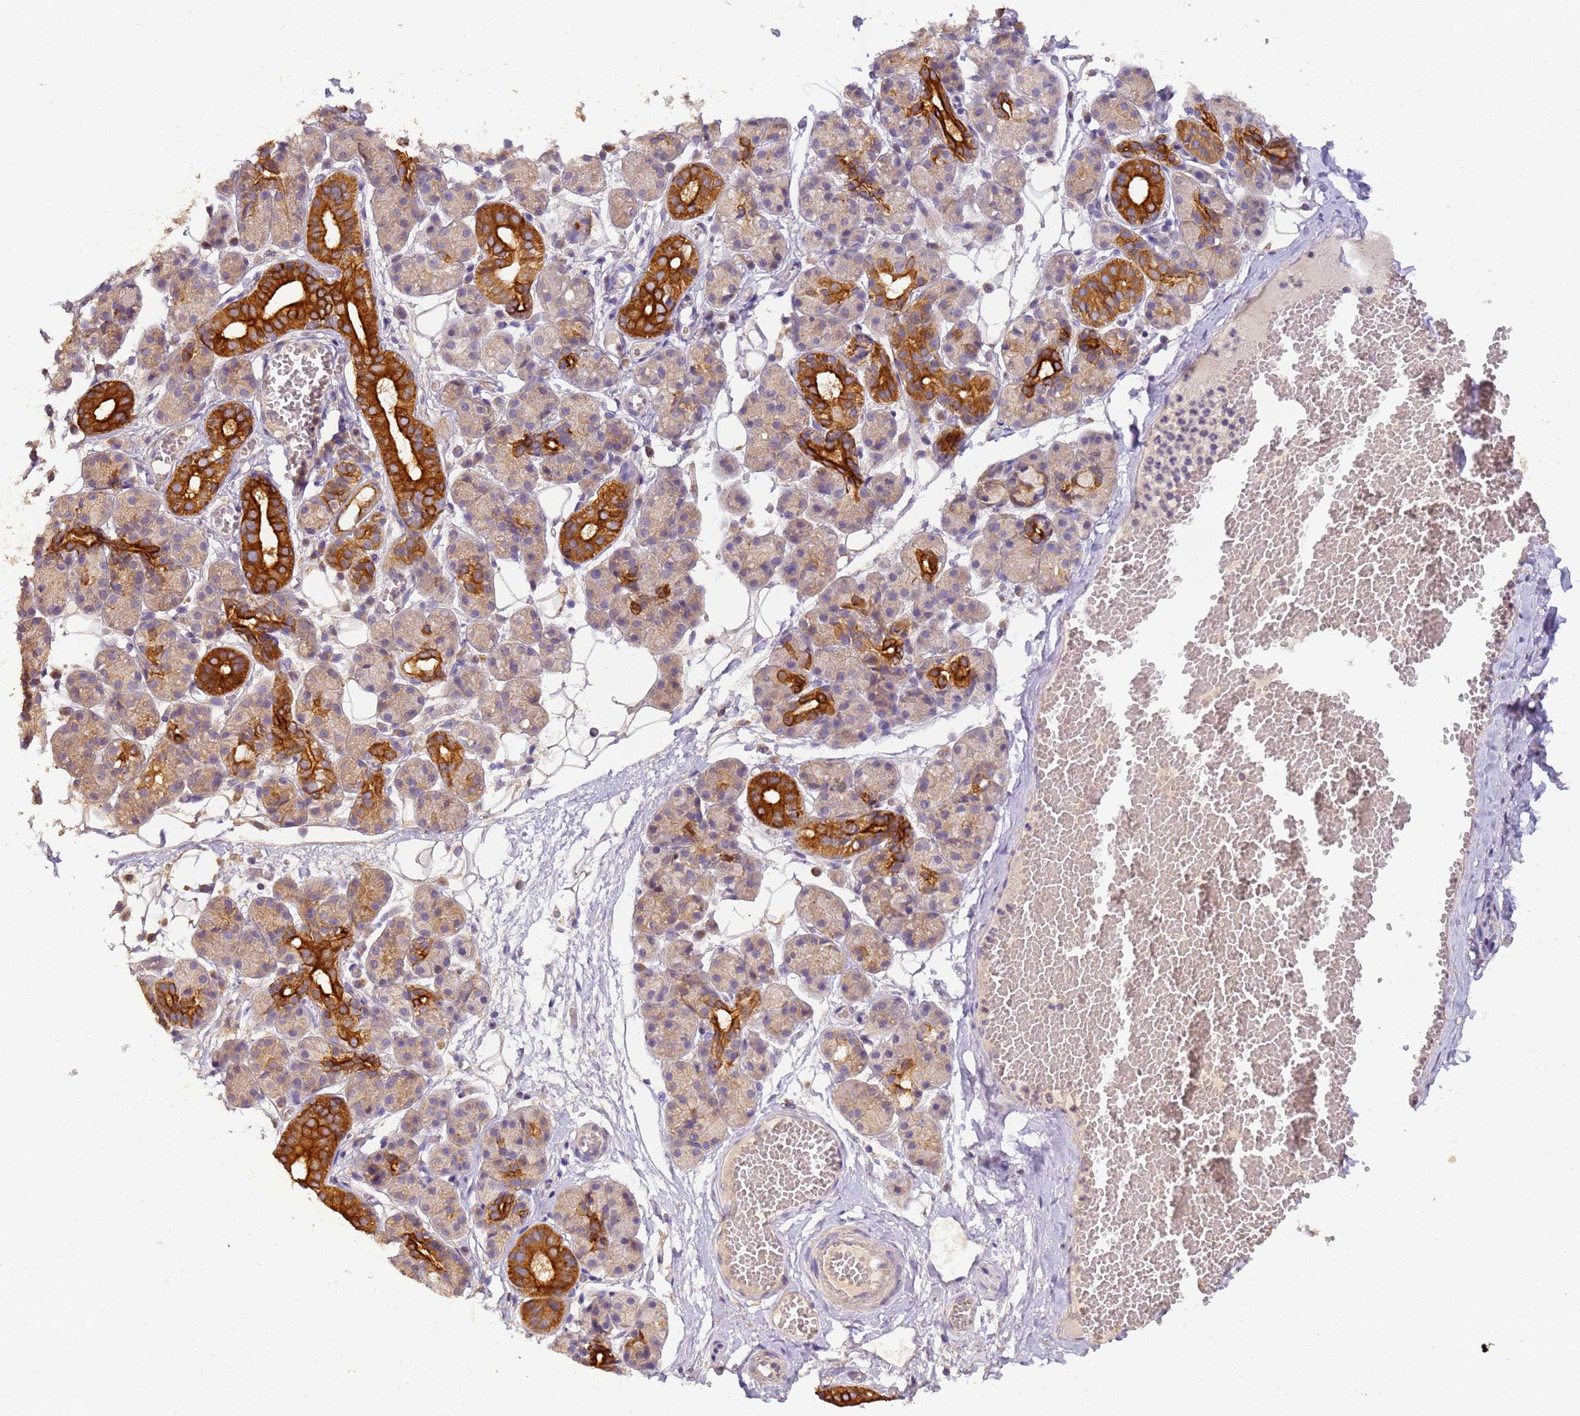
{"staining": {"intensity": "strong", "quantity": "25%-75%", "location": "cytoplasmic/membranous"}, "tissue": "salivary gland", "cell_type": "Glandular cells", "image_type": "normal", "snomed": [{"axis": "morphology", "description": "Normal tissue, NOS"}, {"axis": "topography", "description": "Salivary gland"}], "caption": "Immunohistochemistry (DAB (3,3'-diaminobenzidine)) staining of normal salivary gland exhibits strong cytoplasmic/membranous protein expression in about 25%-75% of glandular cells.", "gene": "TIGAR", "patient": {"sex": "male", "age": 63}}